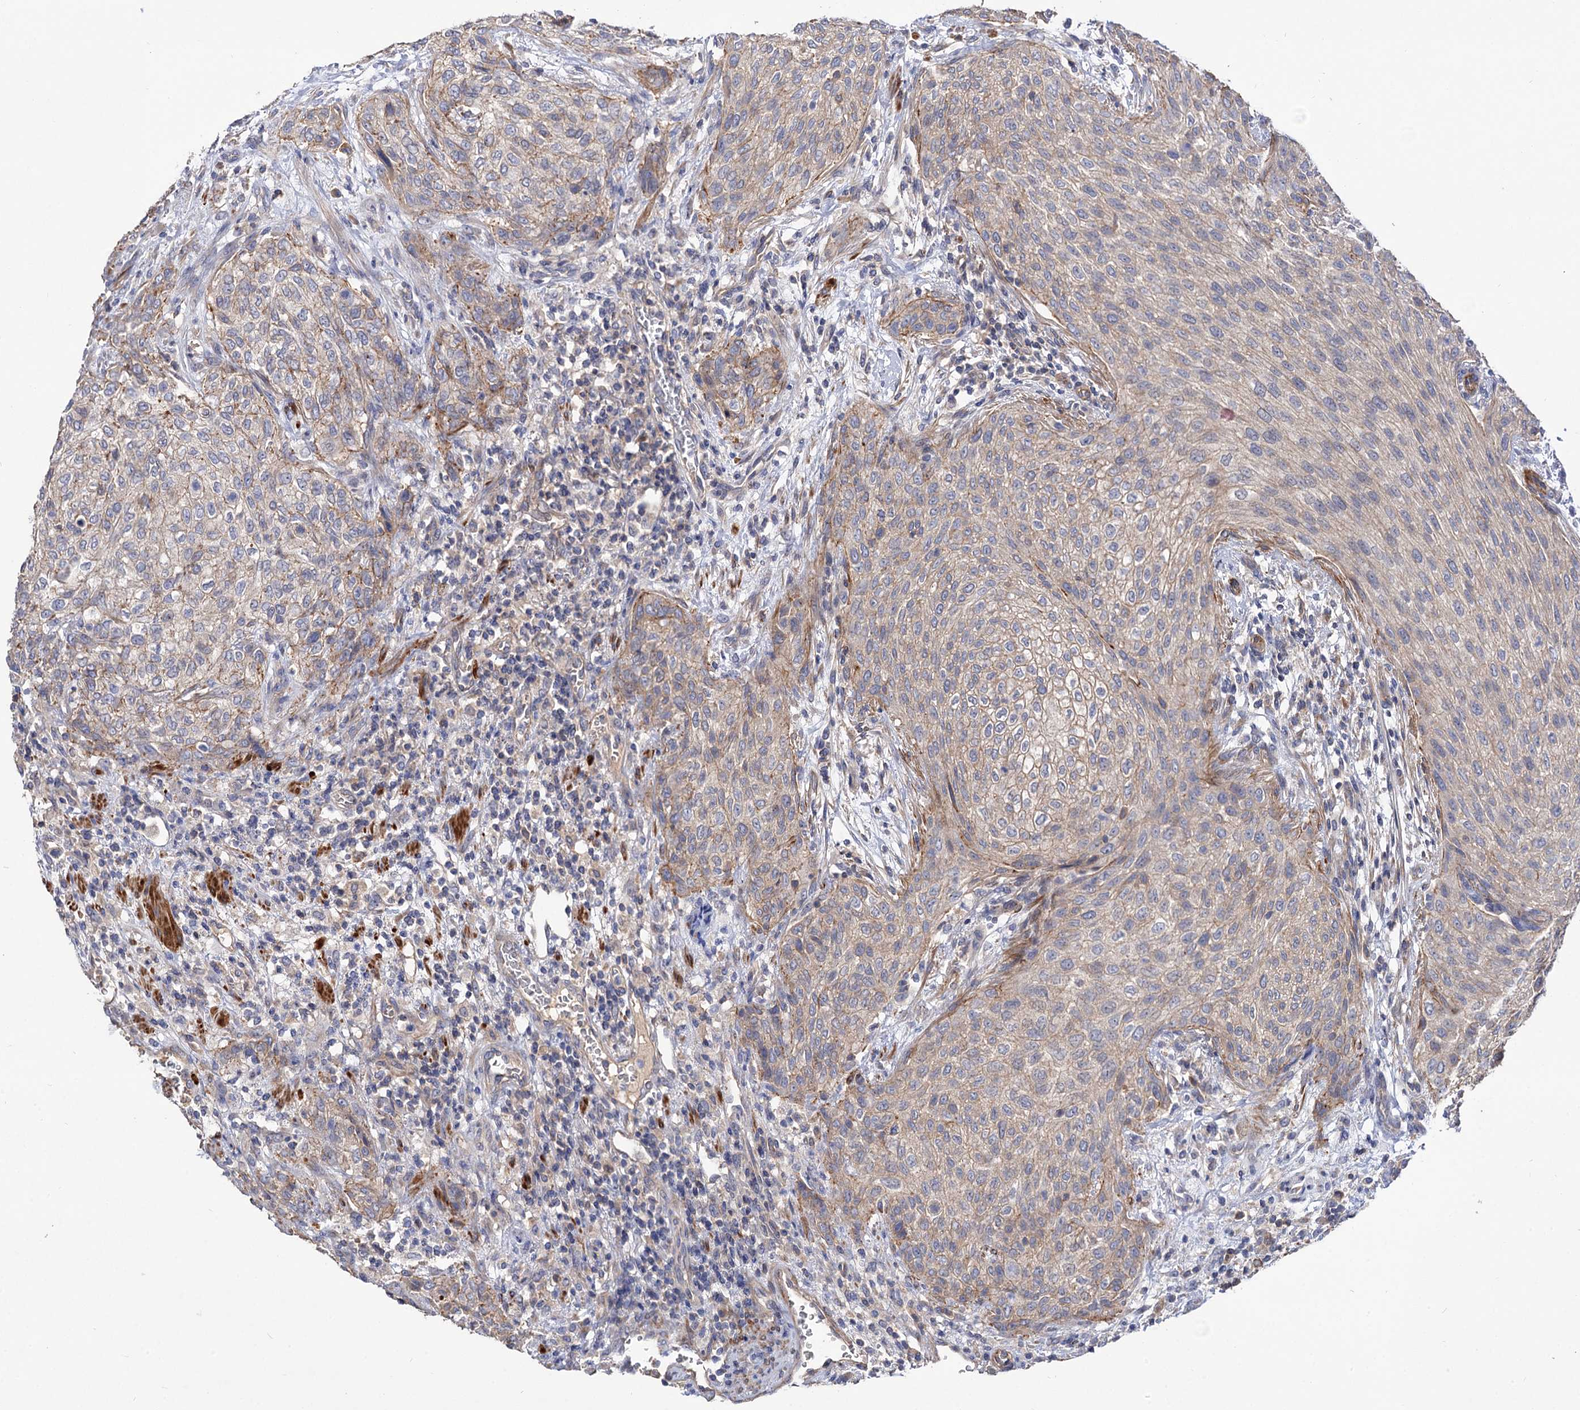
{"staining": {"intensity": "weak", "quantity": "25%-75%", "location": "cytoplasmic/membranous"}, "tissue": "urothelial cancer", "cell_type": "Tumor cells", "image_type": "cancer", "snomed": [{"axis": "morphology", "description": "Urothelial carcinoma, High grade"}, {"axis": "topography", "description": "Urinary bladder"}], "caption": "IHC photomicrograph of urothelial cancer stained for a protein (brown), which displays low levels of weak cytoplasmic/membranous staining in approximately 25%-75% of tumor cells.", "gene": "NUDCD2", "patient": {"sex": "male", "age": 35}}